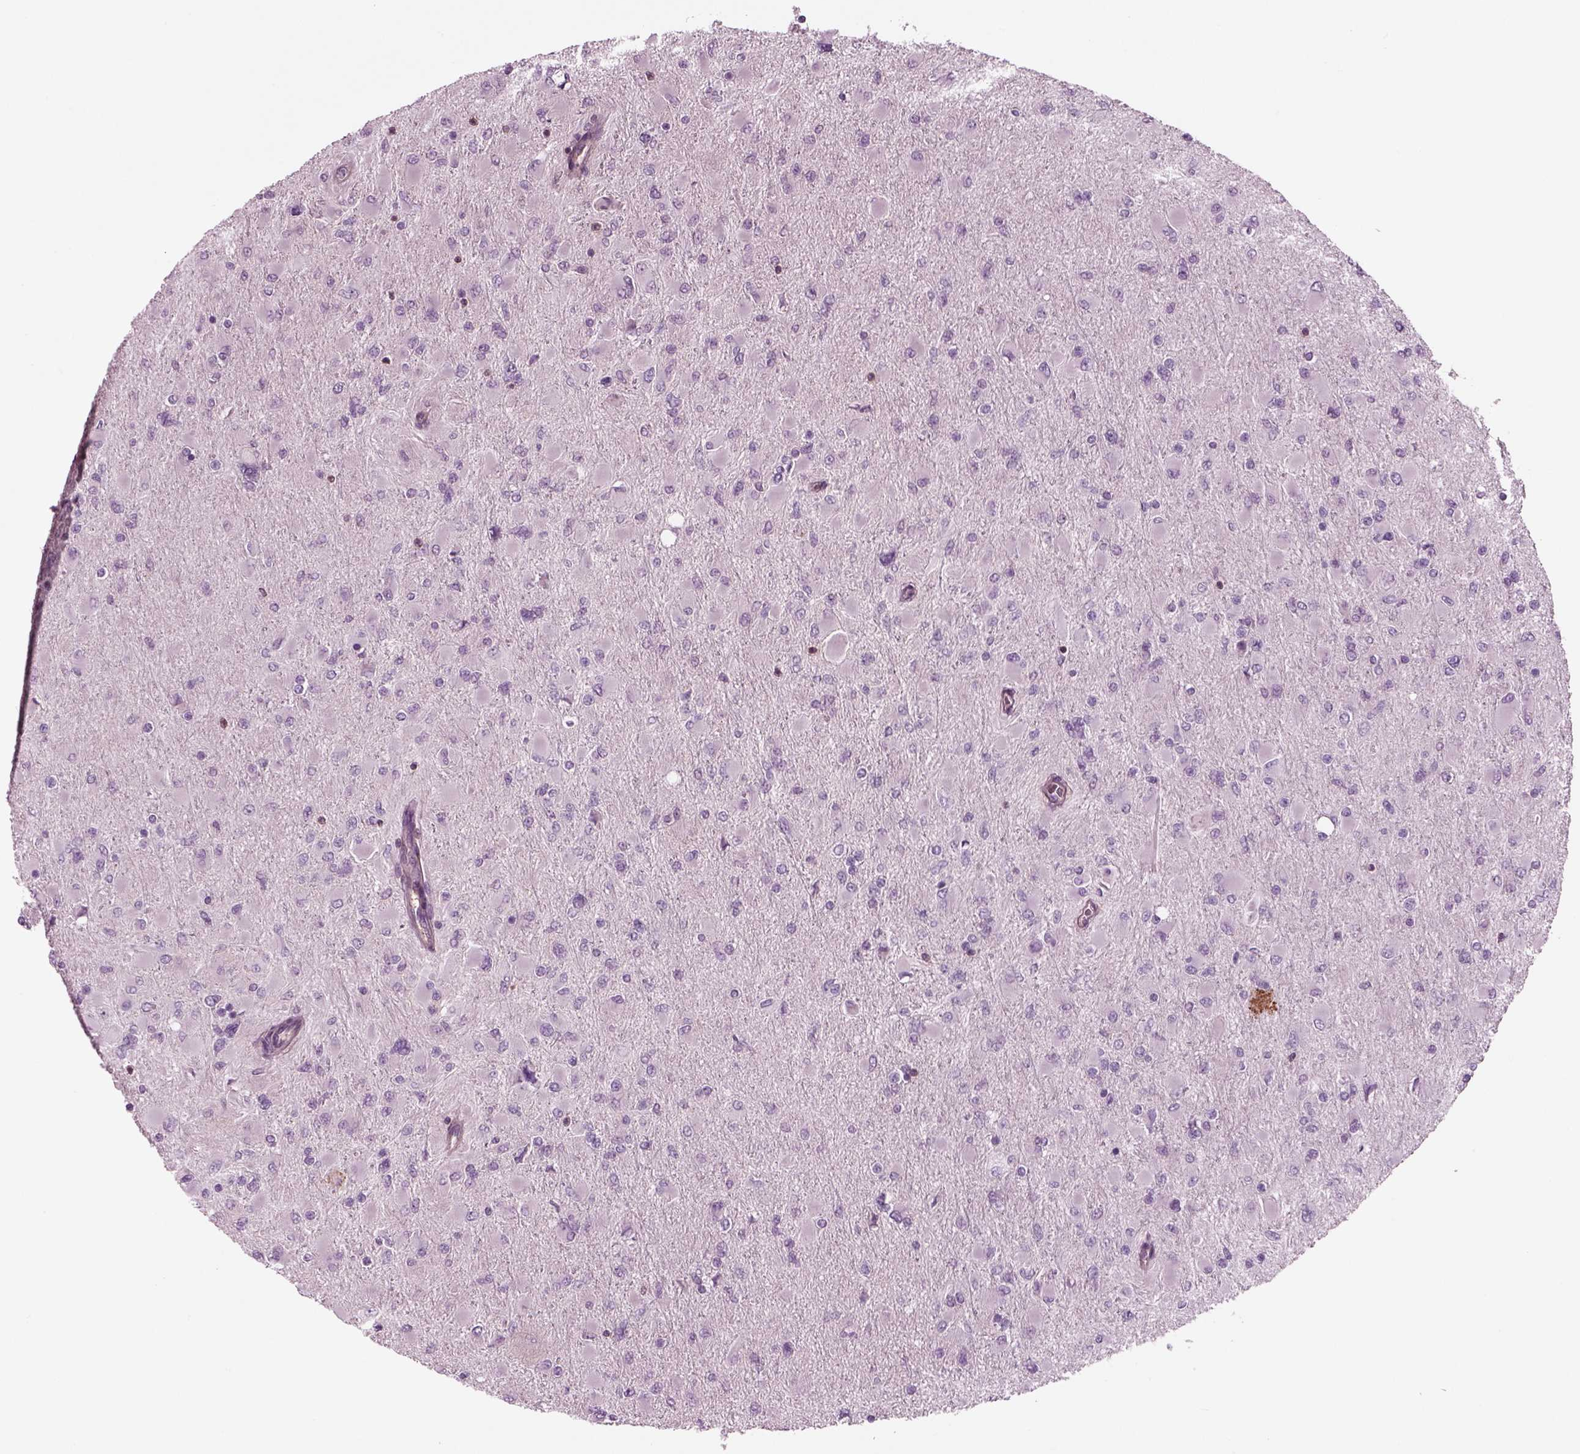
{"staining": {"intensity": "negative", "quantity": "none", "location": "none"}, "tissue": "glioma", "cell_type": "Tumor cells", "image_type": "cancer", "snomed": [{"axis": "morphology", "description": "Glioma, malignant, High grade"}, {"axis": "topography", "description": "Cerebral cortex"}], "caption": "Immunohistochemistry micrograph of neoplastic tissue: human malignant glioma (high-grade) stained with DAB exhibits no significant protein staining in tumor cells.", "gene": "SLC2A3", "patient": {"sex": "female", "age": 36}}